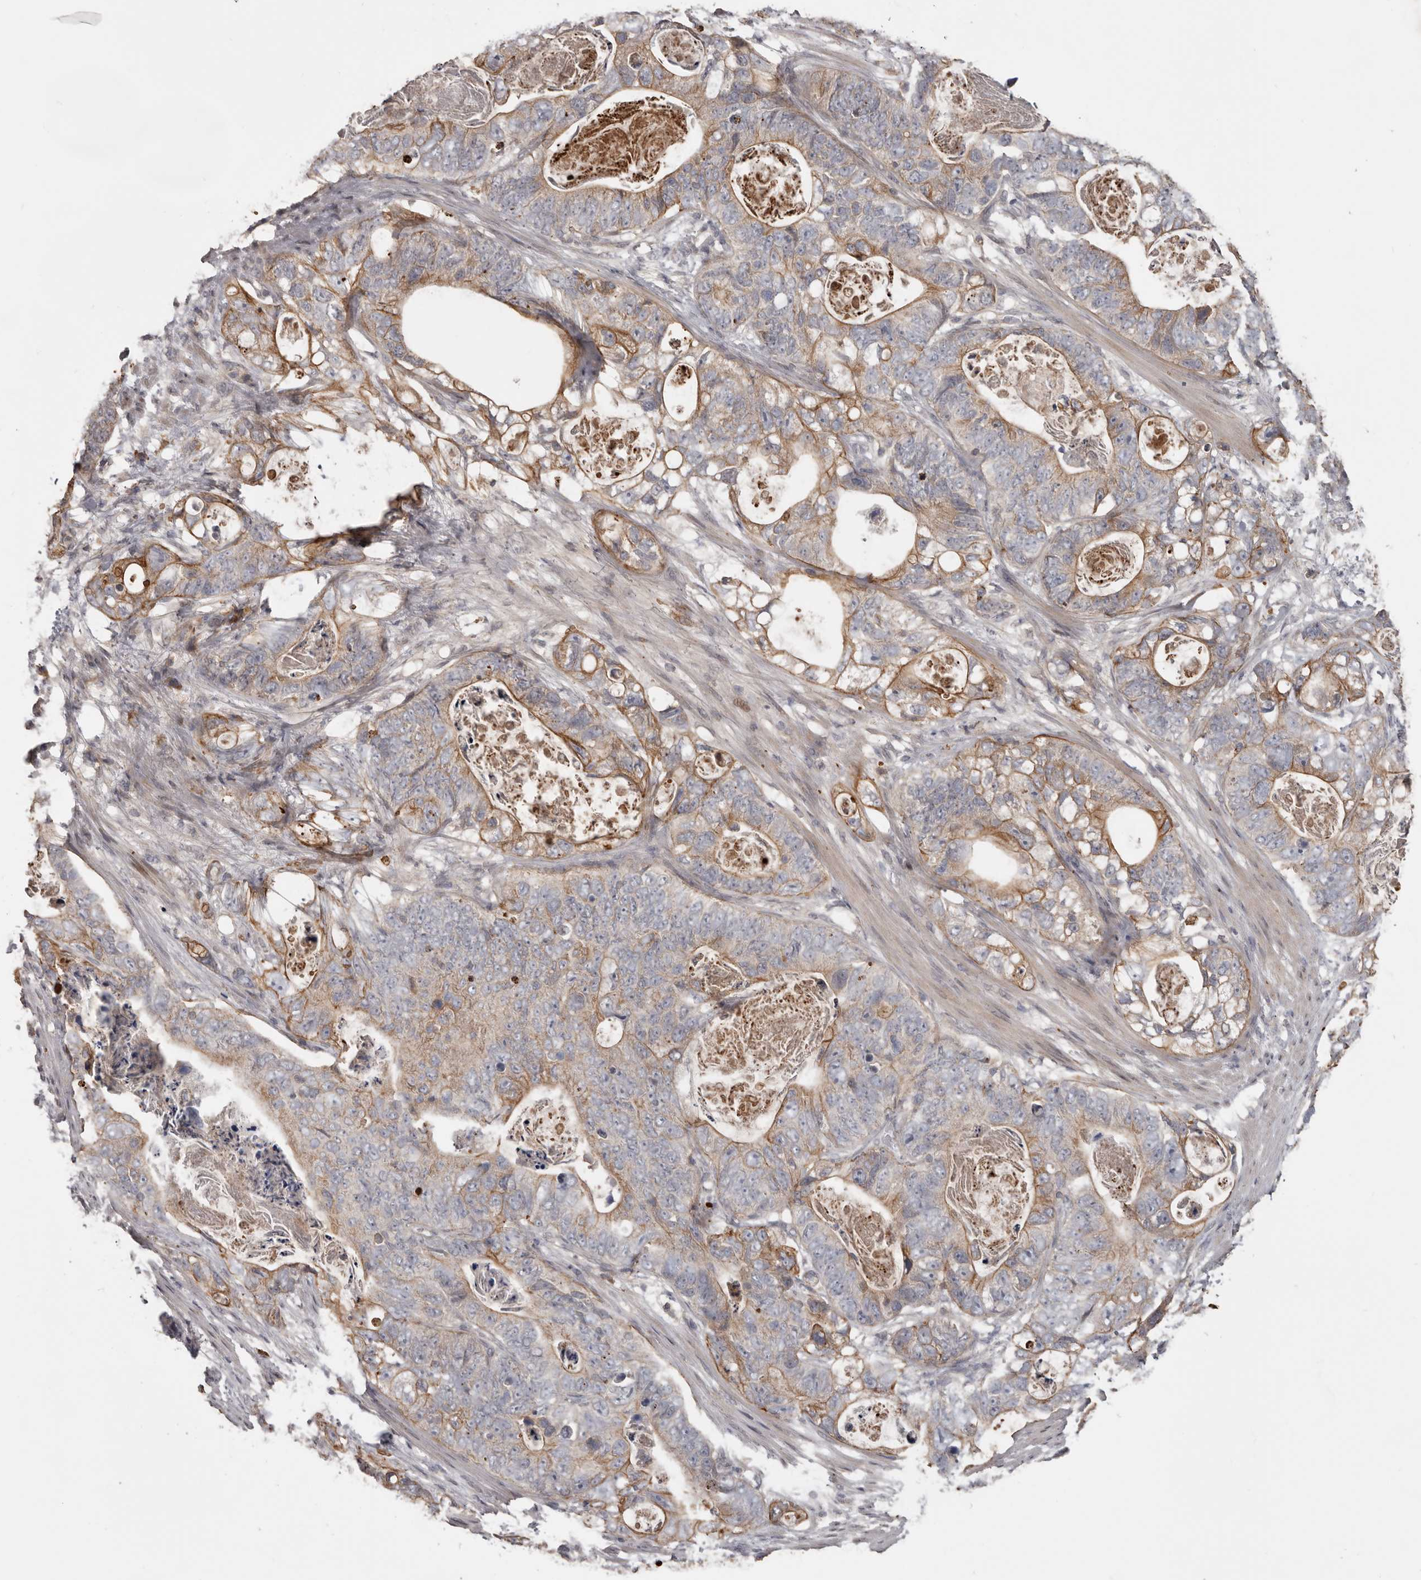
{"staining": {"intensity": "moderate", "quantity": ">75%", "location": "cytoplasmic/membranous"}, "tissue": "stomach cancer", "cell_type": "Tumor cells", "image_type": "cancer", "snomed": [{"axis": "morphology", "description": "Normal tissue, NOS"}, {"axis": "morphology", "description": "Adenocarcinoma, NOS"}, {"axis": "topography", "description": "Stomach"}], "caption": "Immunohistochemical staining of stomach cancer (adenocarcinoma) shows medium levels of moderate cytoplasmic/membranous protein expression in about >75% of tumor cells.", "gene": "NMUR1", "patient": {"sex": "female", "age": 89}}